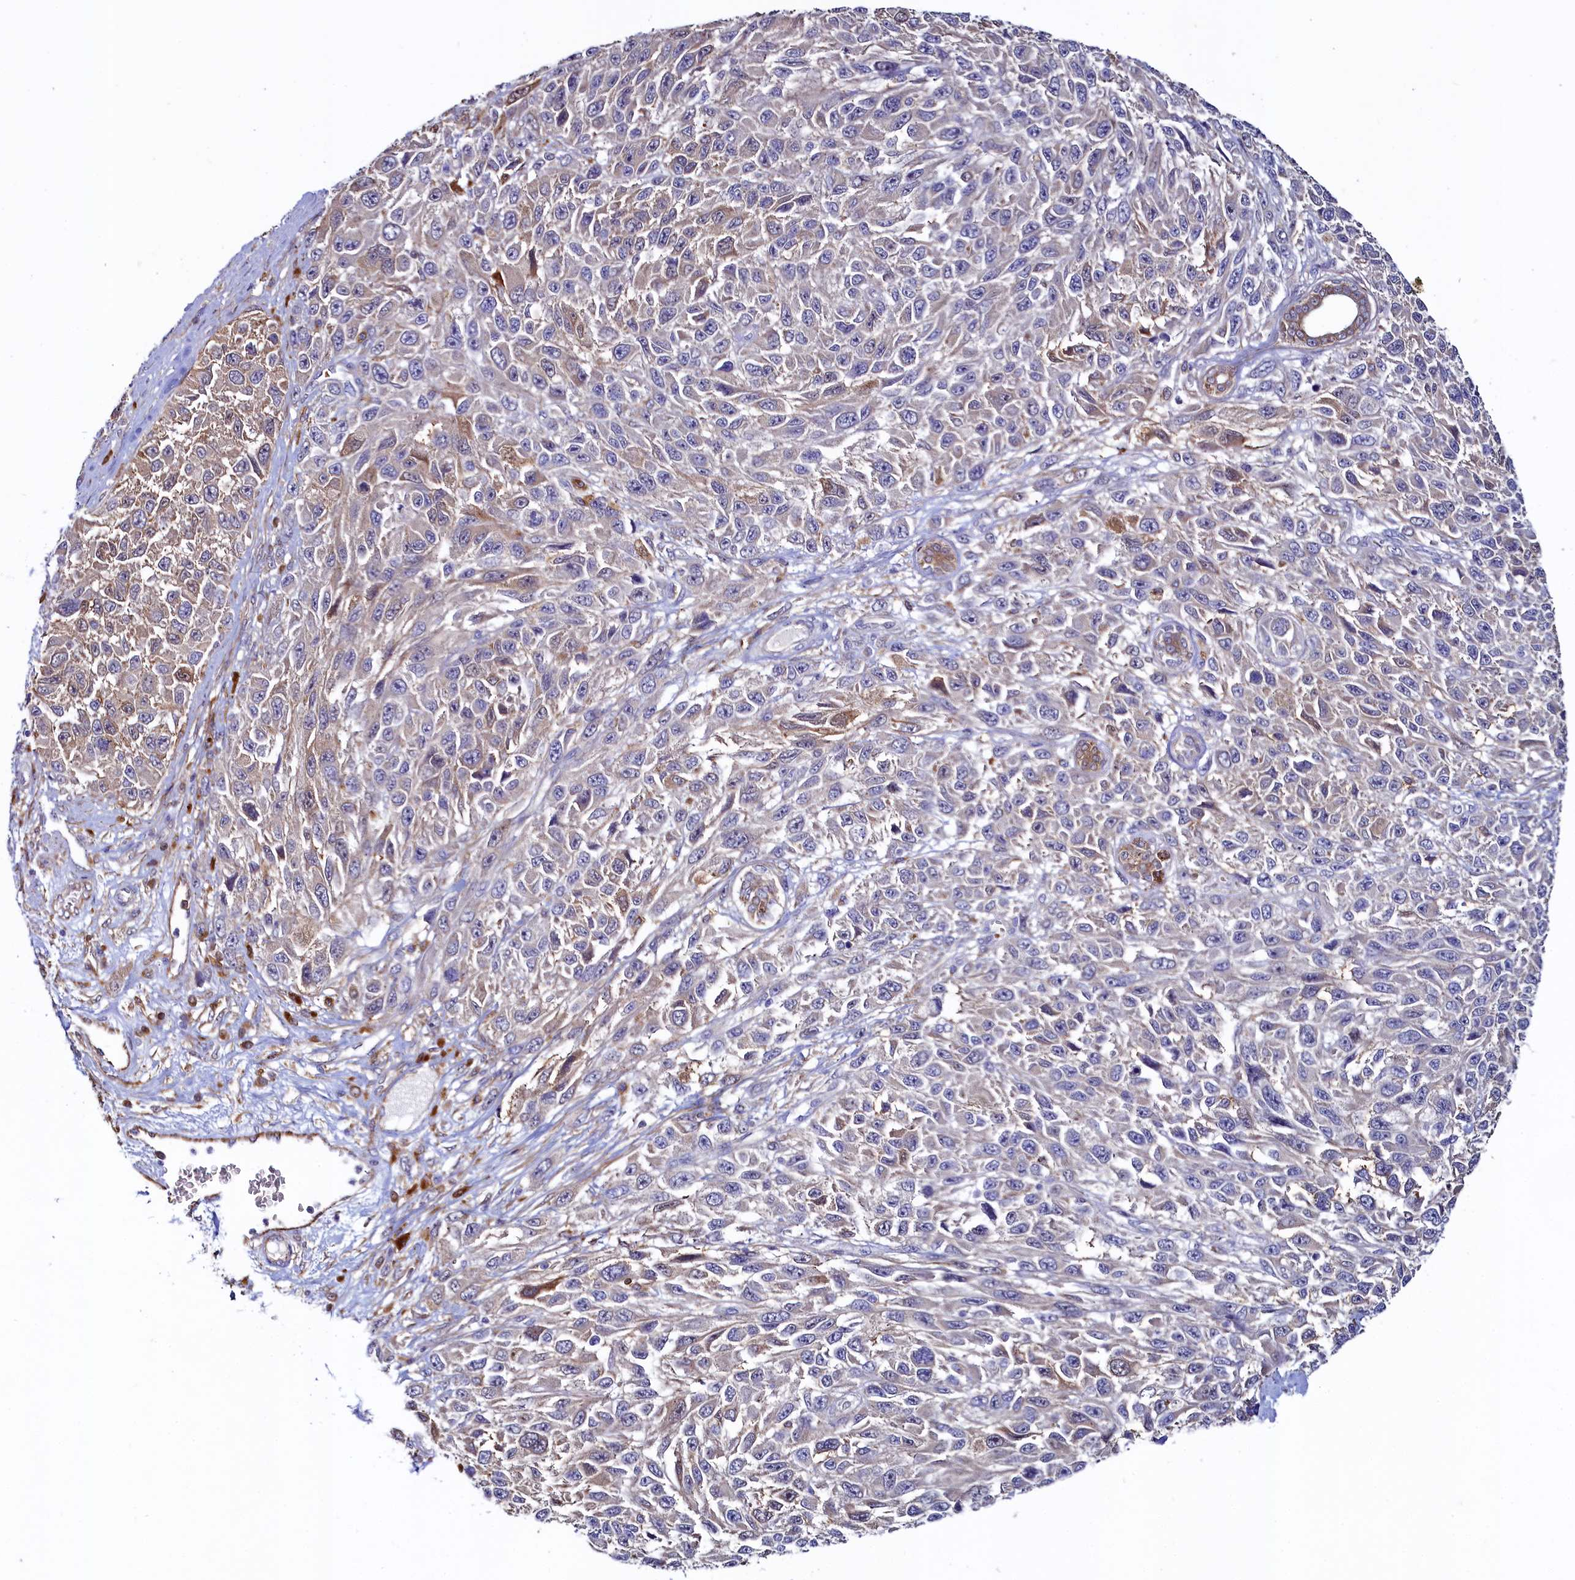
{"staining": {"intensity": "negative", "quantity": "none", "location": "none"}, "tissue": "melanoma", "cell_type": "Tumor cells", "image_type": "cancer", "snomed": [{"axis": "morphology", "description": "Normal tissue, NOS"}, {"axis": "morphology", "description": "Malignant melanoma, NOS"}, {"axis": "topography", "description": "Skin"}], "caption": "Tumor cells show no significant protein expression in melanoma. (DAB (3,3'-diaminobenzidine) IHC with hematoxylin counter stain).", "gene": "ASTE1", "patient": {"sex": "female", "age": 96}}